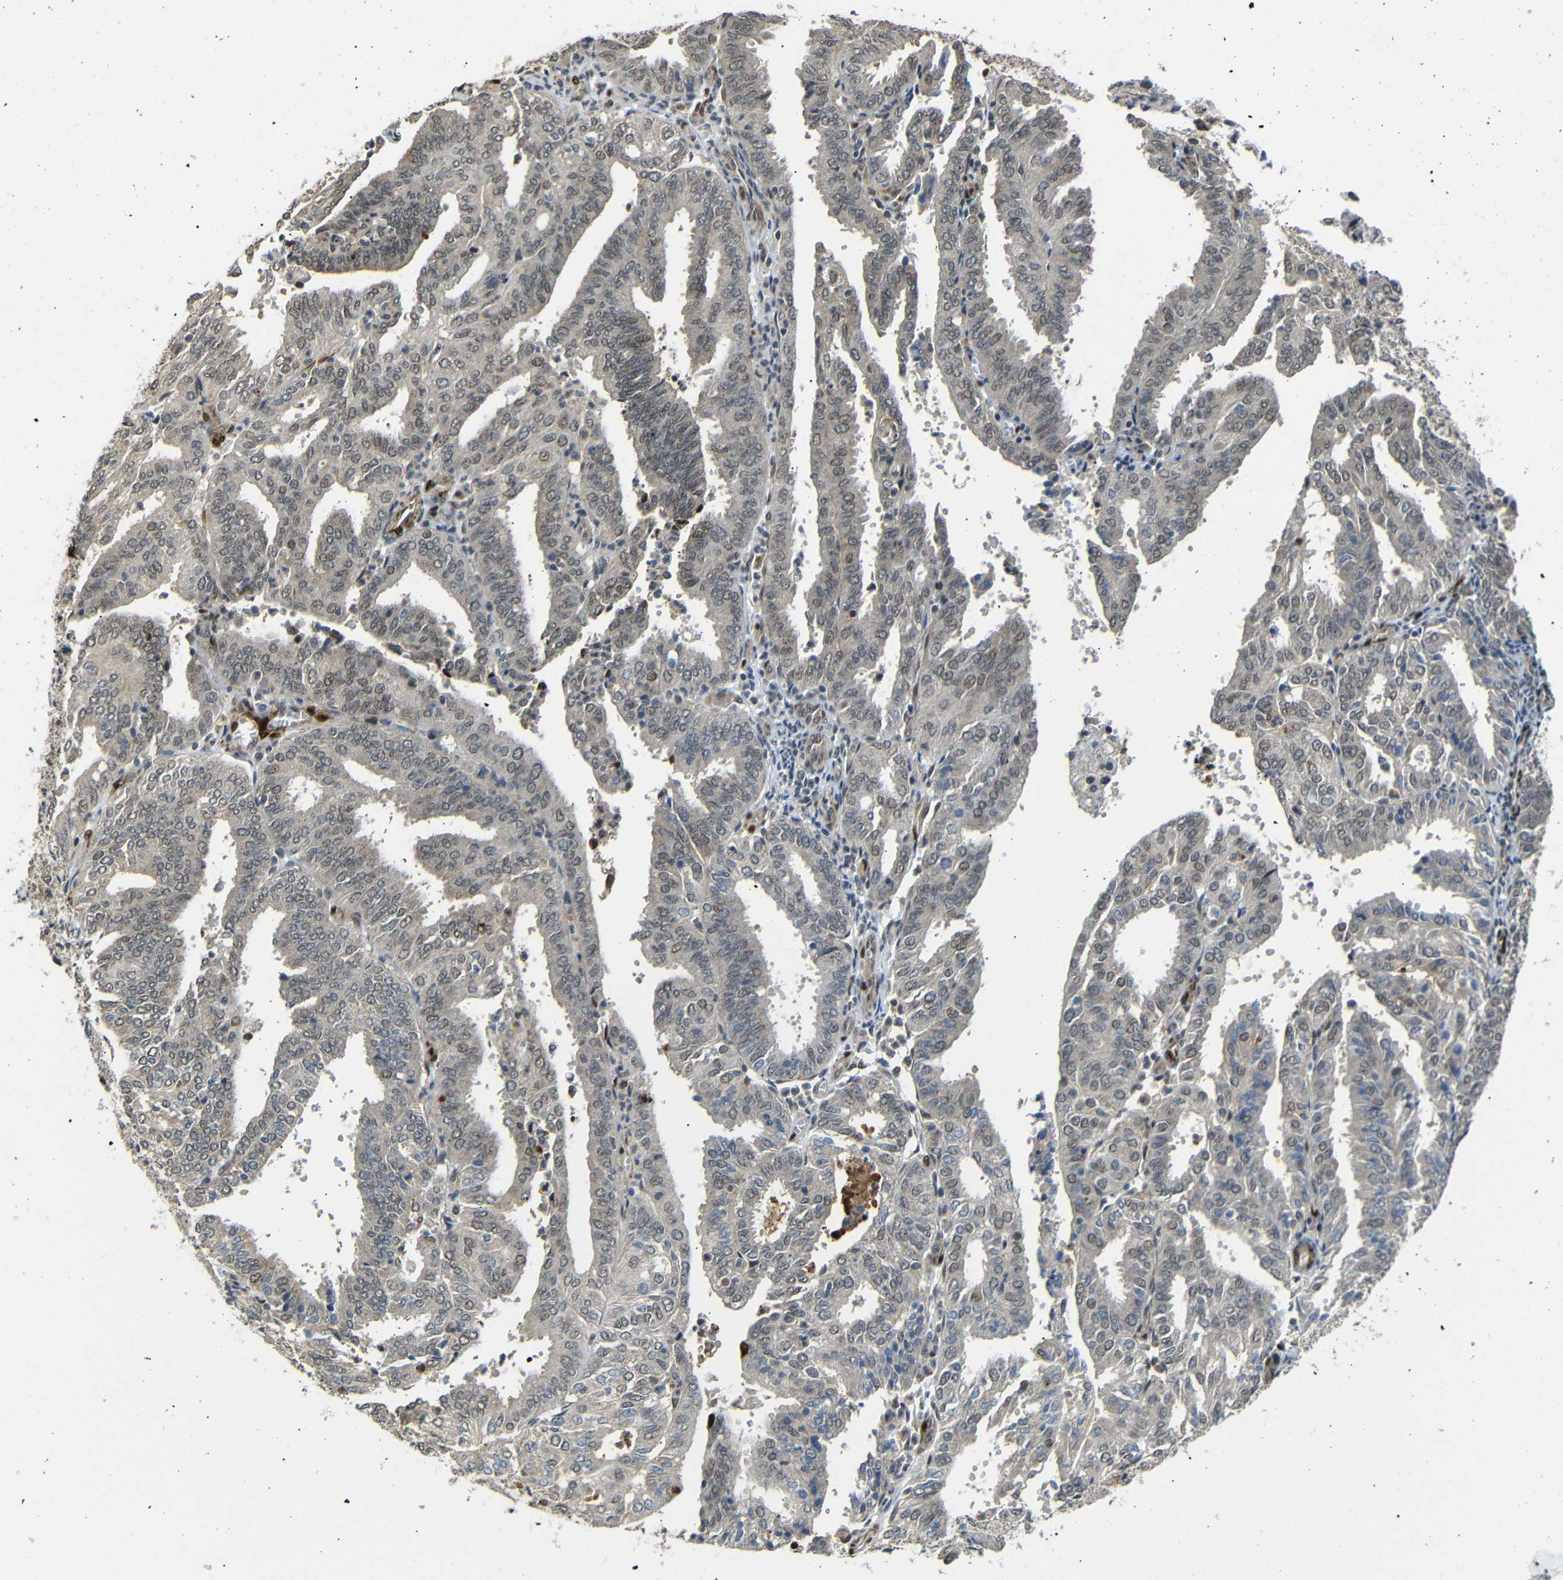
{"staining": {"intensity": "moderate", "quantity": ">75%", "location": "cytoplasmic/membranous,nuclear"}, "tissue": "endometrial cancer", "cell_type": "Tumor cells", "image_type": "cancer", "snomed": [{"axis": "morphology", "description": "Adenocarcinoma, NOS"}, {"axis": "topography", "description": "Uterus"}], "caption": "Moderate cytoplasmic/membranous and nuclear staining for a protein is seen in approximately >75% of tumor cells of endometrial adenocarcinoma using immunohistochemistry (IHC).", "gene": "TBX2", "patient": {"sex": "female", "age": 60}}